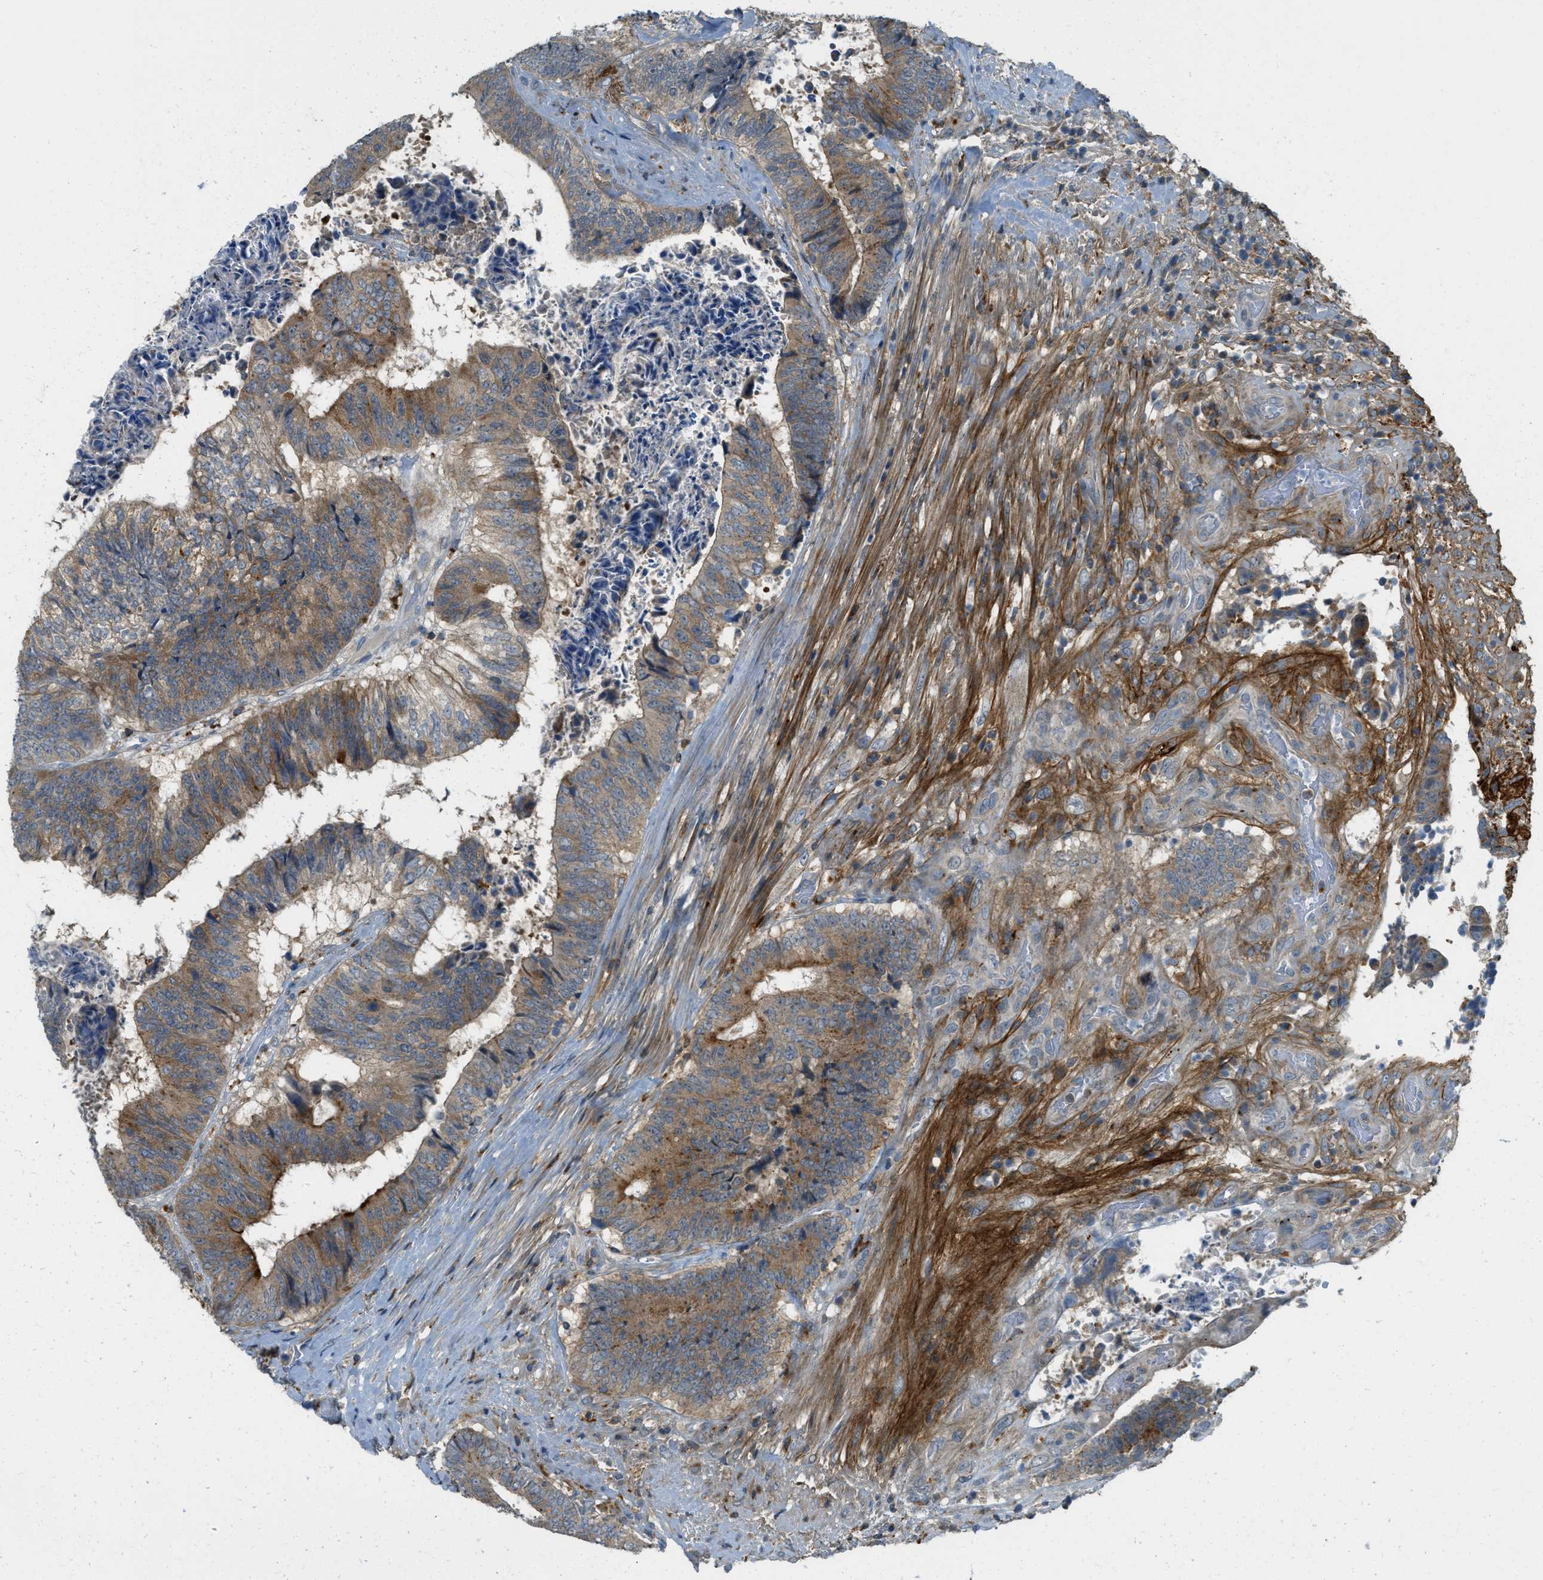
{"staining": {"intensity": "moderate", "quantity": ">75%", "location": "cytoplasmic/membranous"}, "tissue": "colorectal cancer", "cell_type": "Tumor cells", "image_type": "cancer", "snomed": [{"axis": "morphology", "description": "Adenocarcinoma, NOS"}, {"axis": "topography", "description": "Rectum"}], "caption": "This histopathology image shows colorectal cancer (adenocarcinoma) stained with immunohistochemistry to label a protein in brown. The cytoplasmic/membranous of tumor cells show moderate positivity for the protein. Nuclei are counter-stained blue.", "gene": "PLBD2", "patient": {"sex": "male", "age": 72}}